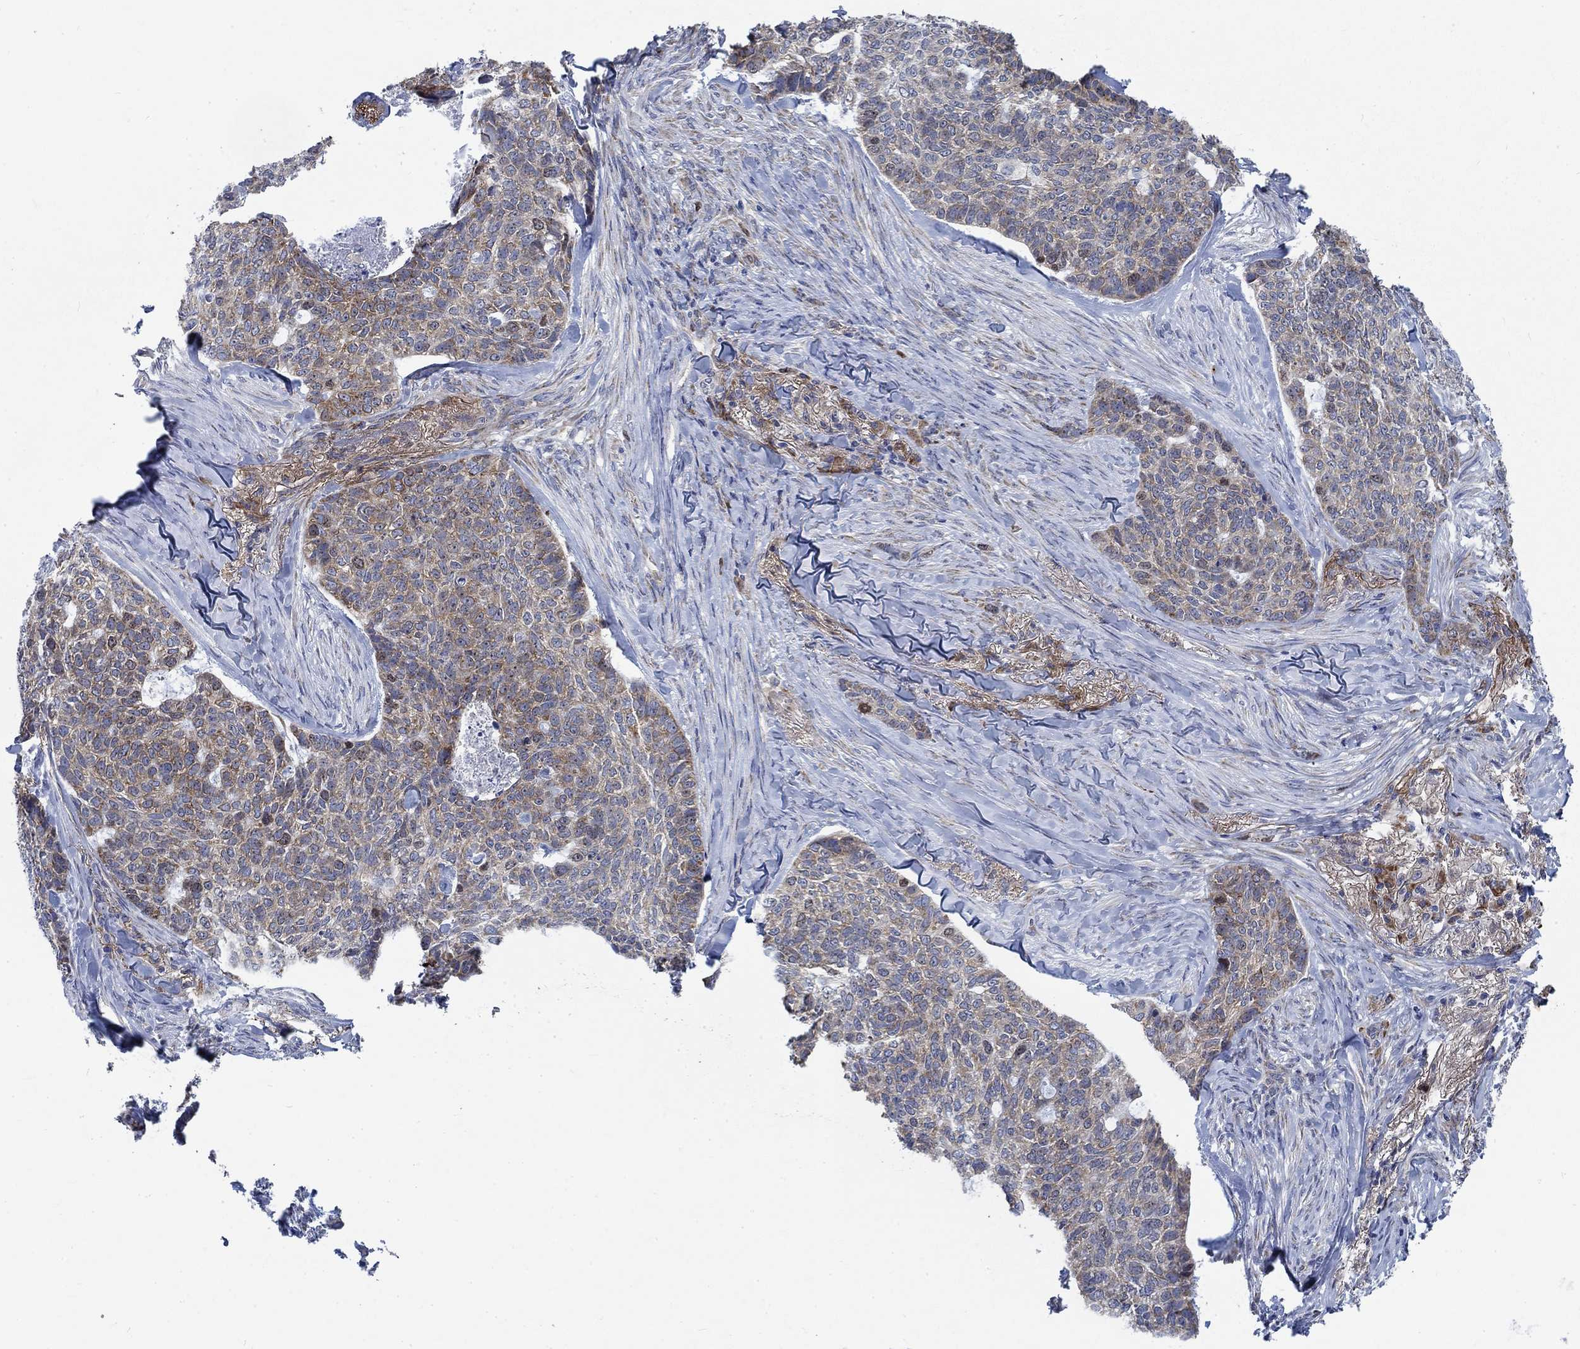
{"staining": {"intensity": "weak", "quantity": ">75%", "location": "cytoplasmic/membranous"}, "tissue": "skin cancer", "cell_type": "Tumor cells", "image_type": "cancer", "snomed": [{"axis": "morphology", "description": "Basal cell carcinoma"}, {"axis": "topography", "description": "Skin"}], "caption": "Human skin basal cell carcinoma stained with a protein marker demonstrates weak staining in tumor cells.", "gene": "MMP24", "patient": {"sex": "female", "age": 69}}